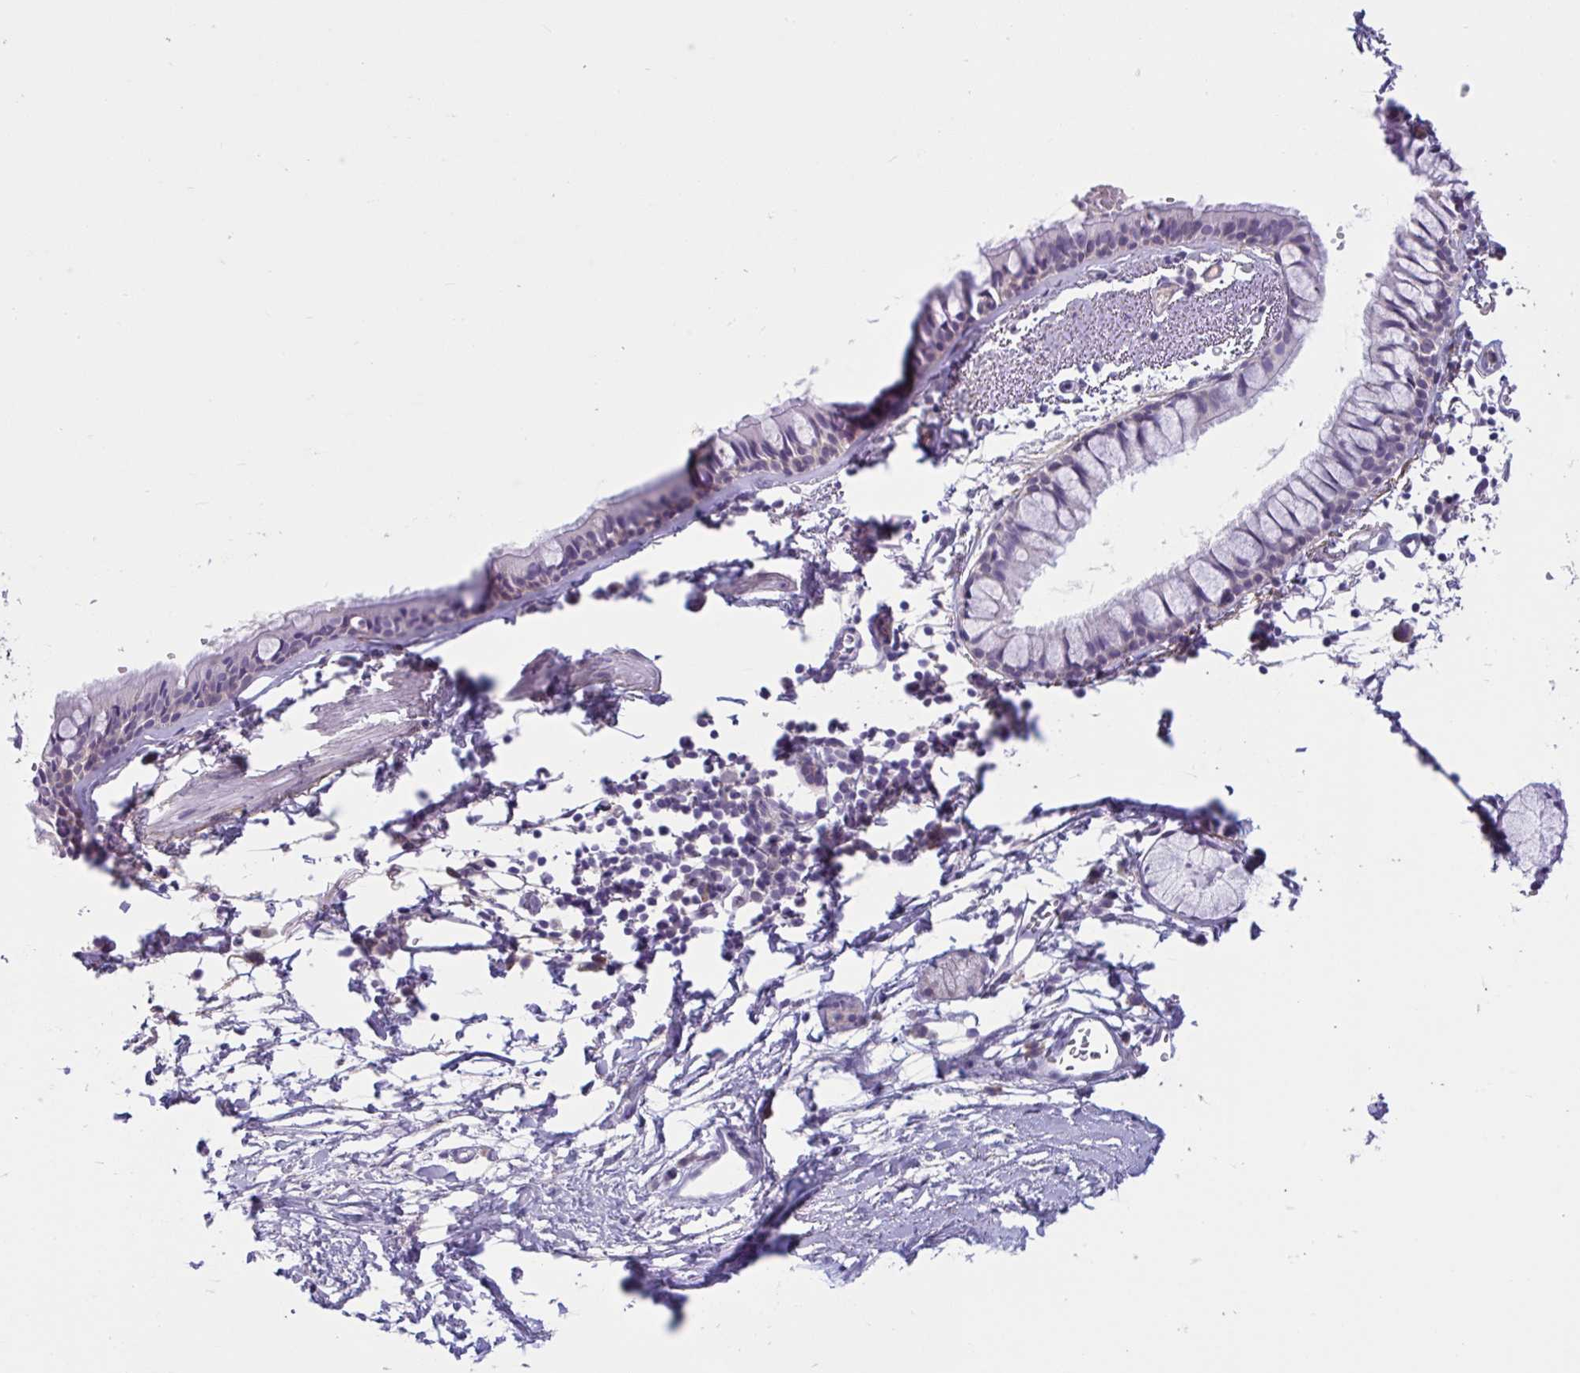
{"staining": {"intensity": "negative", "quantity": "none", "location": "none"}, "tissue": "bronchus", "cell_type": "Respiratory epithelial cells", "image_type": "normal", "snomed": [{"axis": "morphology", "description": "Normal tissue, NOS"}, {"axis": "topography", "description": "Cartilage tissue"}, {"axis": "topography", "description": "Bronchus"}, {"axis": "topography", "description": "Peripheral nerve tissue"}], "caption": "The IHC histopathology image has no significant staining in respiratory epithelial cells of bronchus.", "gene": "WNT9B", "patient": {"sex": "female", "age": 59}}